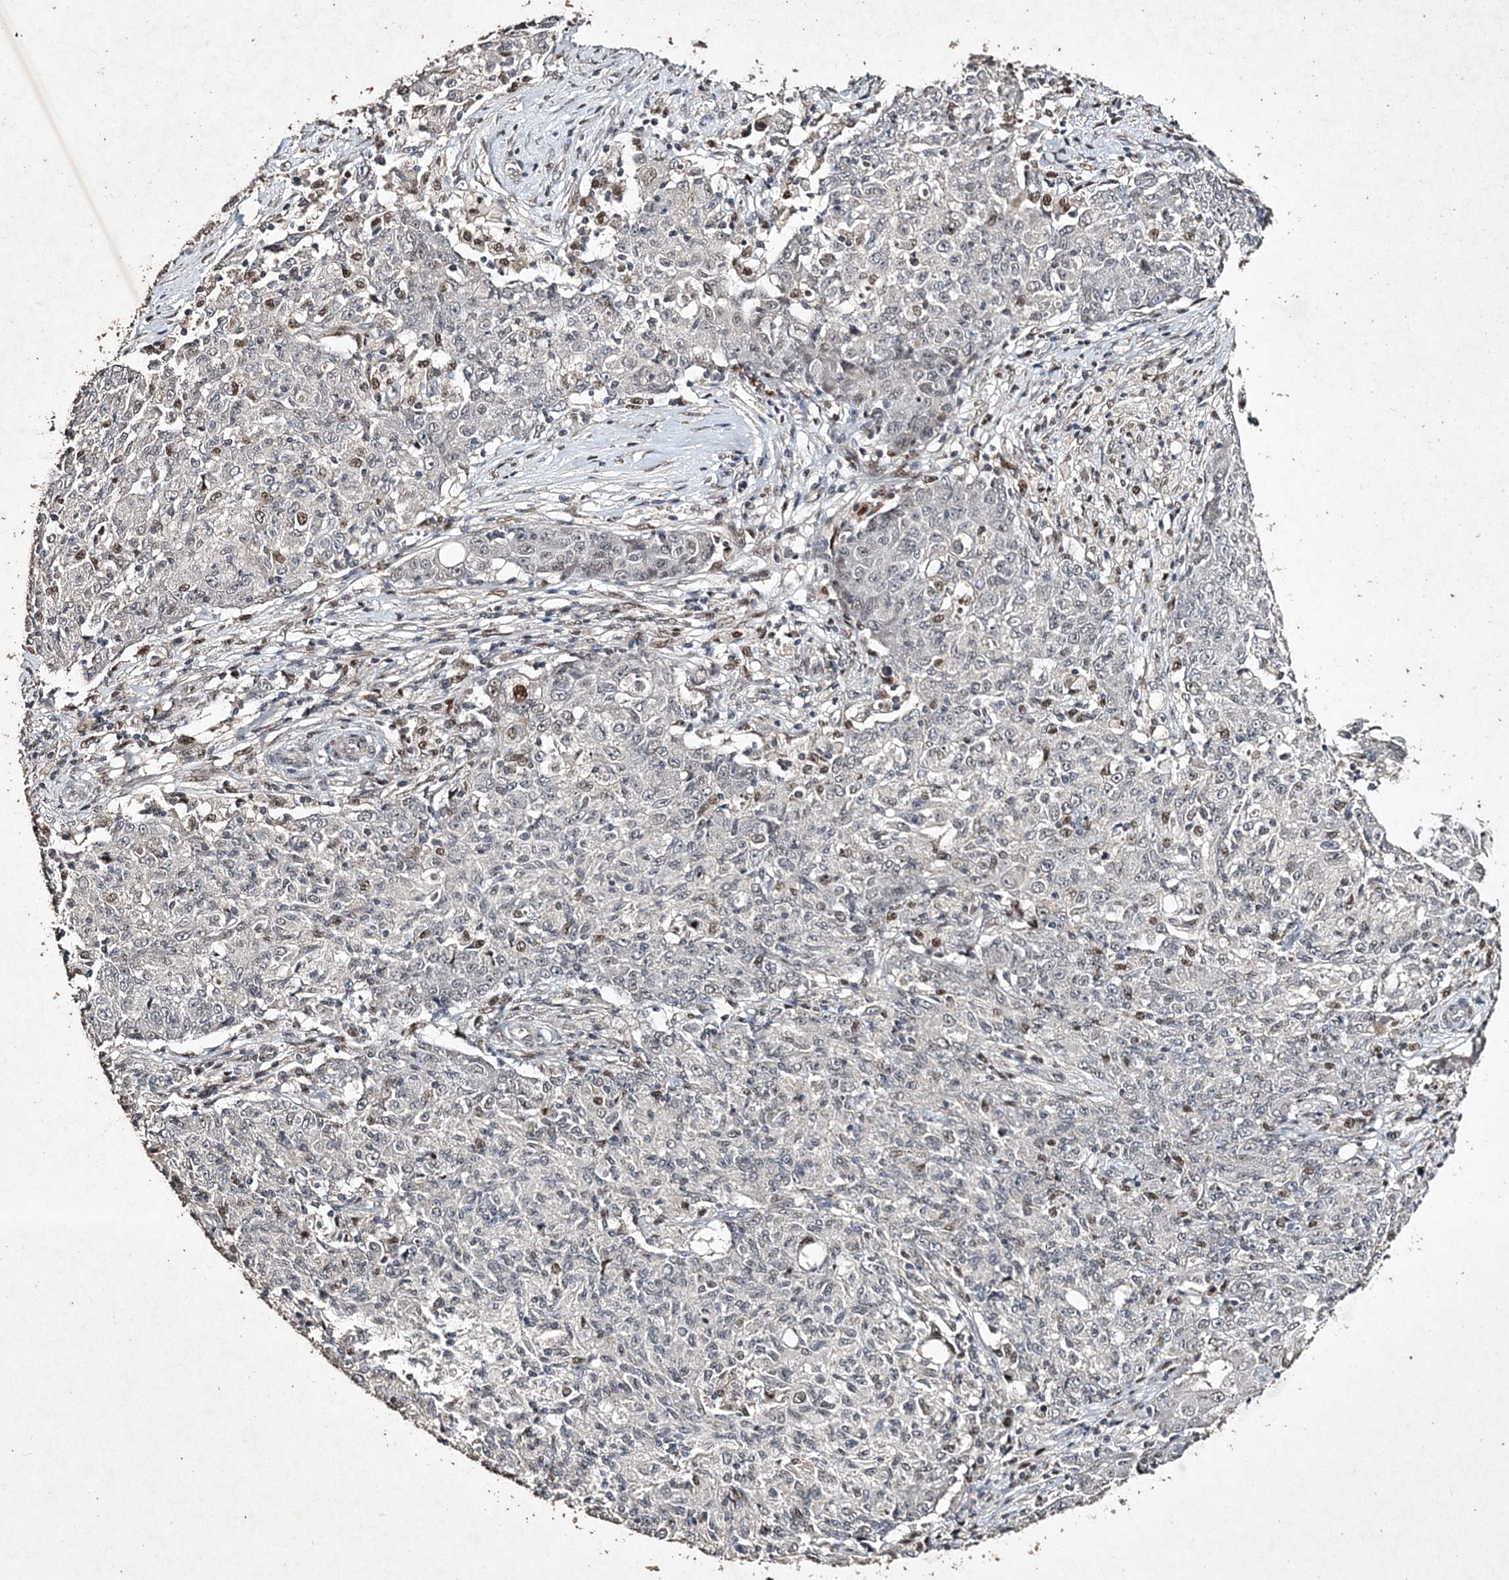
{"staining": {"intensity": "negative", "quantity": "none", "location": "none"}, "tissue": "ovarian cancer", "cell_type": "Tumor cells", "image_type": "cancer", "snomed": [{"axis": "morphology", "description": "Carcinoma, endometroid"}, {"axis": "topography", "description": "Ovary"}], "caption": "An immunohistochemistry (IHC) micrograph of endometroid carcinoma (ovarian) is shown. There is no staining in tumor cells of endometroid carcinoma (ovarian).", "gene": "C3orf38", "patient": {"sex": "female", "age": 42}}